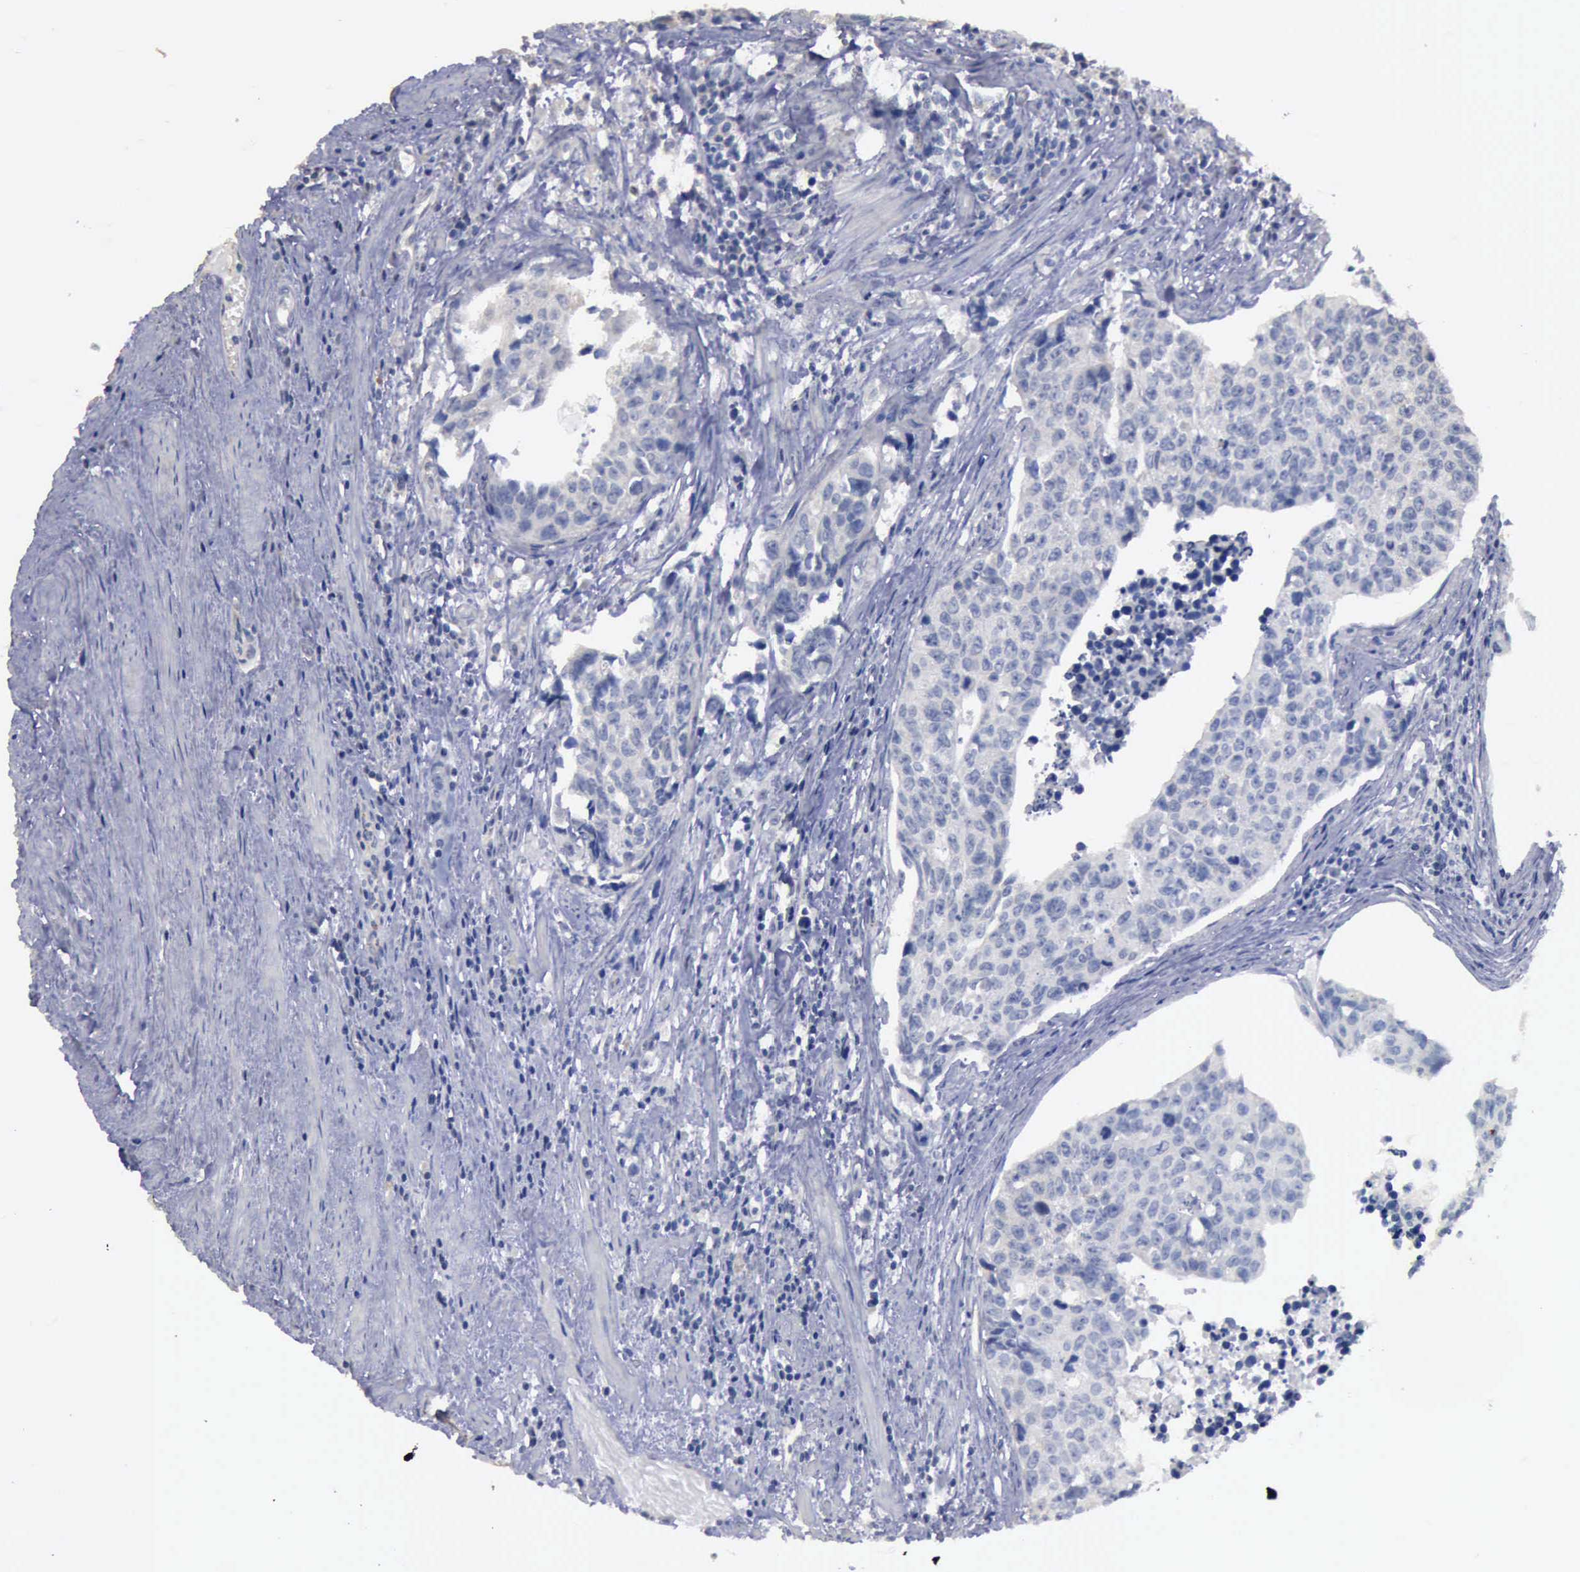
{"staining": {"intensity": "negative", "quantity": "none", "location": "none"}, "tissue": "urothelial cancer", "cell_type": "Tumor cells", "image_type": "cancer", "snomed": [{"axis": "morphology", "description": "Urothelial carcinoma, High grade"}, {"axis": "topography", "description": "Urinary bladder"}], "caption": "There is no significant positivity in tumor cells of high-grade urothelial carcinoma.", "gene": "CRKL", "patient": {"sex": "male", "age": 81}}